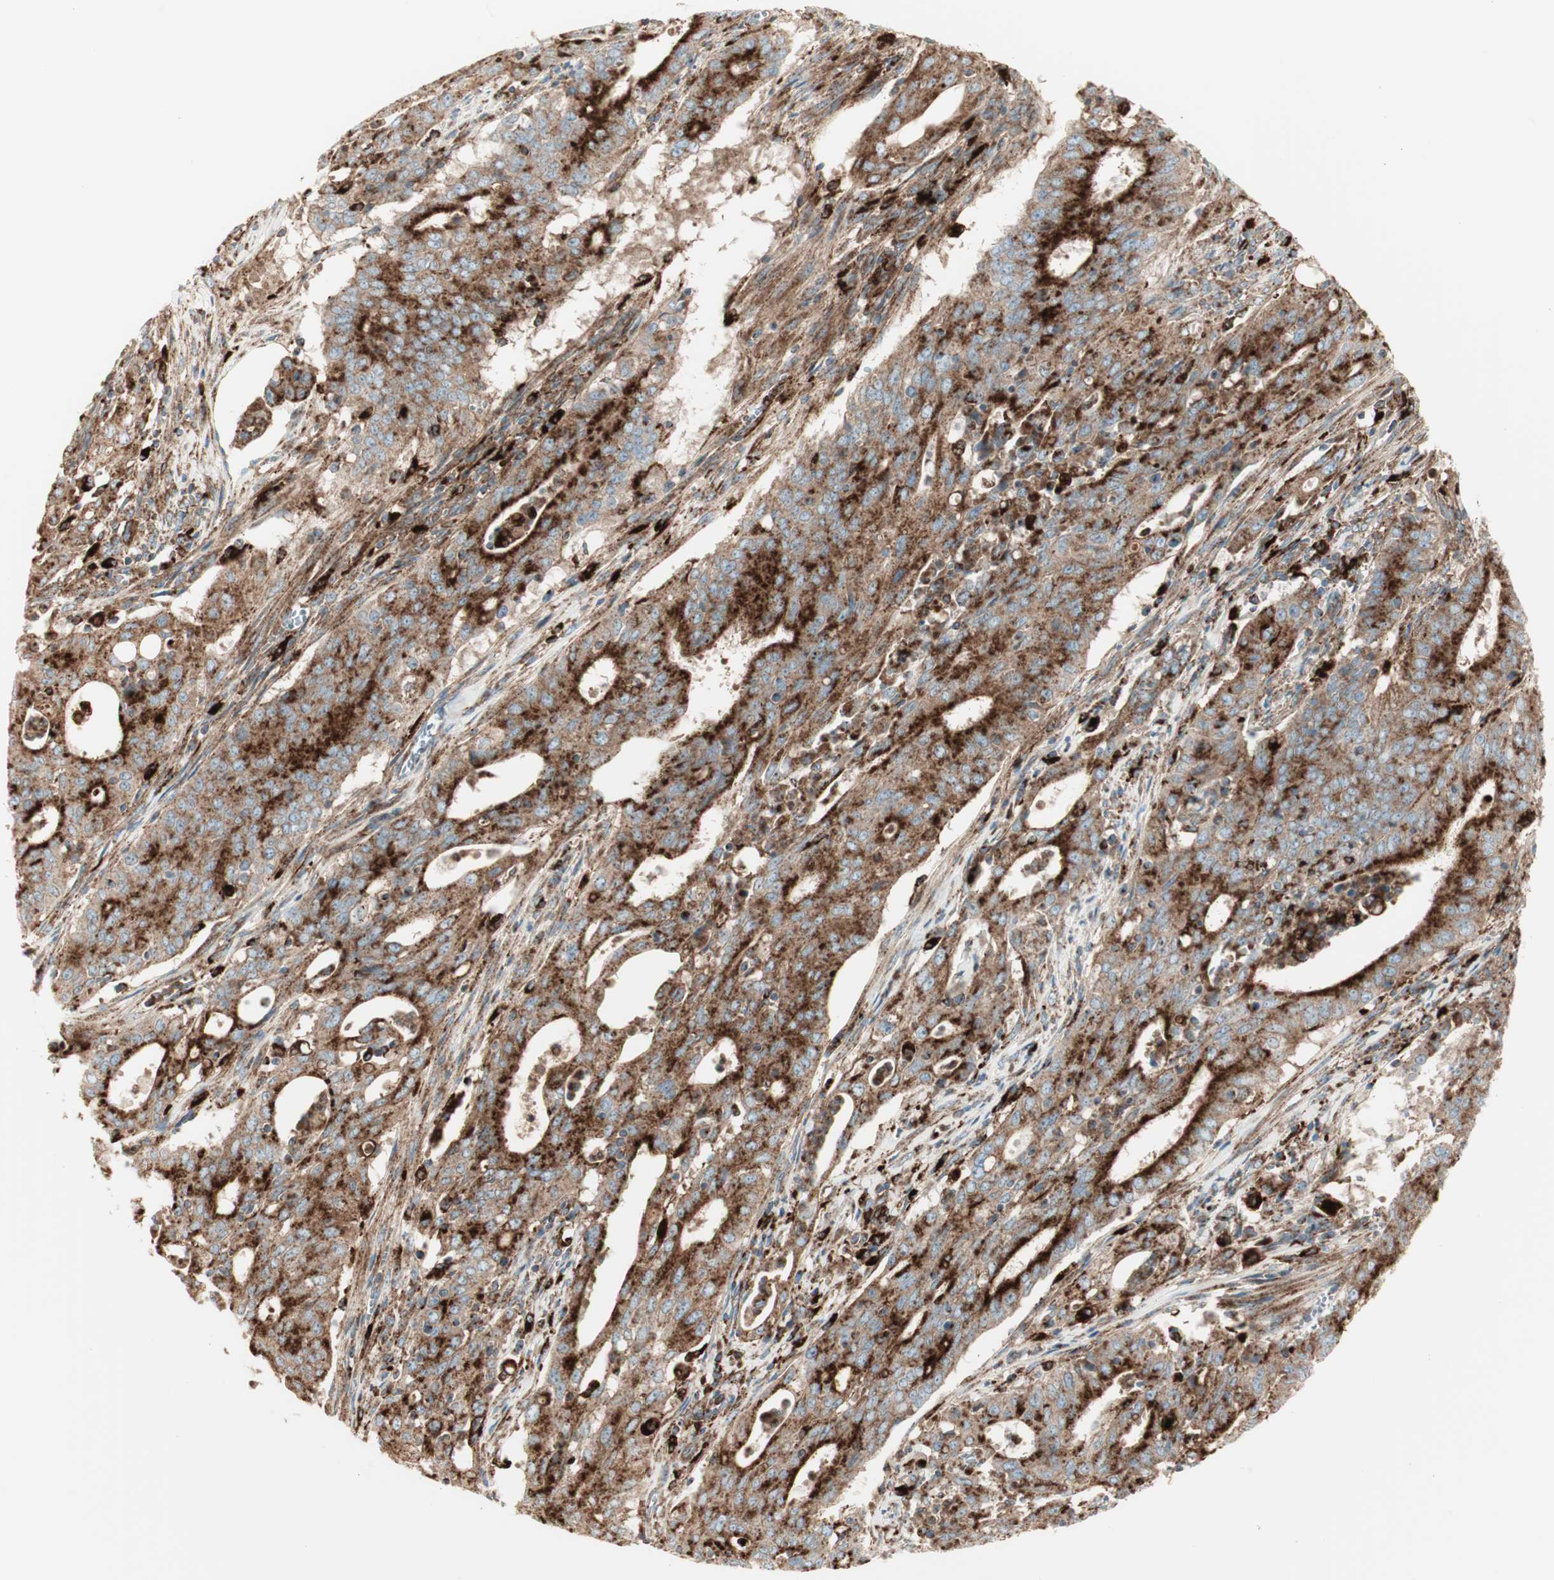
{"staining": {"intensity": "moderate", "quantity": ">75%", "location": "cytoplasmic/membranous"}, "tissue": "cervical cancer", "cell_type": "Tumor cells", "image_type": "cancer", "snomed": [{"axis": "morphology", "description": "Adenocarcinoma, NOS"}, {"axis": "topography", "description": "Cervix"}], "caption": "A medium amount of moderate cytoplasmic/membranous staining is present in about >75% of tumor cells in adenocarcinoma (cervical) tissue.", "gene": "ATP6V1G1", "patient": {"sex": "female", "age": 44}}